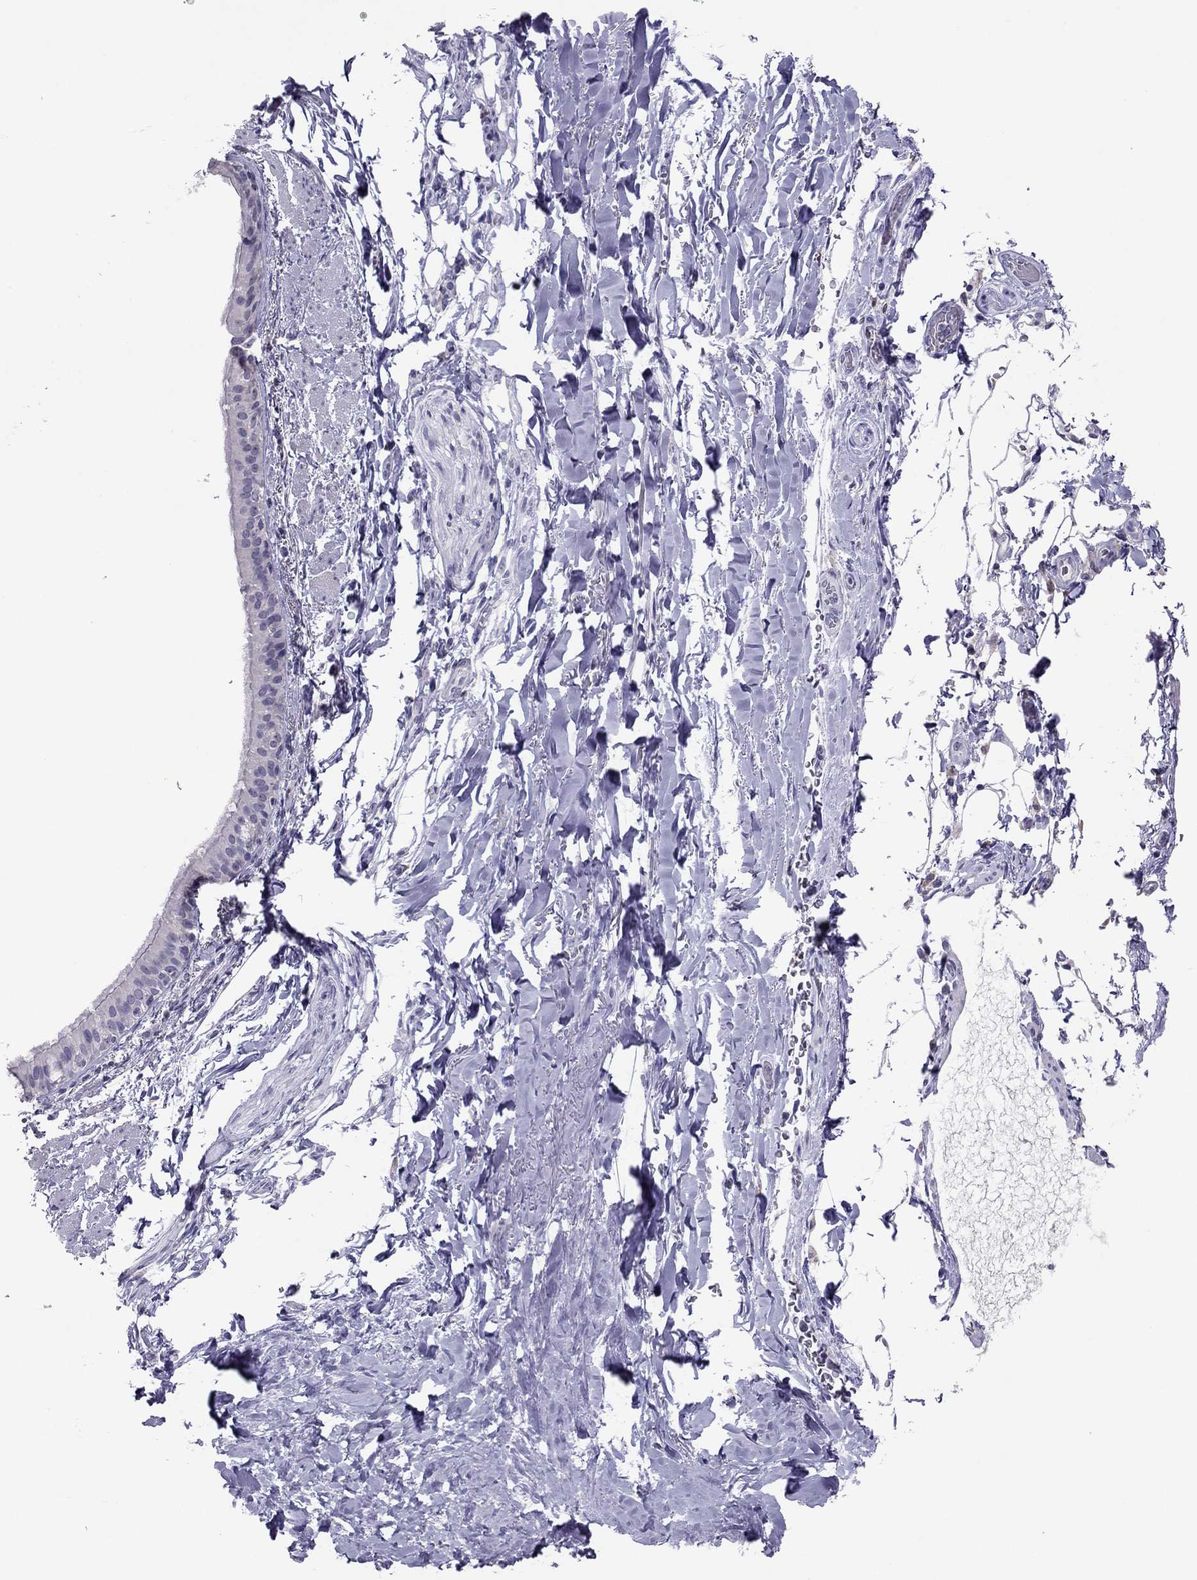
{"staining": {"intensity": "negative", "quantity": "none", "location": "none"}, "tissue": "bronchus", "cell_type": "Respiratory epithelial cells", "image_type": "normal", "snomed": [{"axis": "morphology", "description": "Normal tissue, NOS"}, {"axis": "morphology", "description": "Squamous cell carcinoma, NOS"}, {"axis": "topography", "description": "Bronchus"}, {"axis": "topography", "description": "Lung"}], "caption": "This image is of unremarkable bronchus stained with immunohistochemistry (IHC) to label a protein in brown with the nuclei are counter-stained blue. There is no positivity in respiratory epithelial cells.", "gene": "RGS8", "patient": {"sex": "male", "age": 69}}